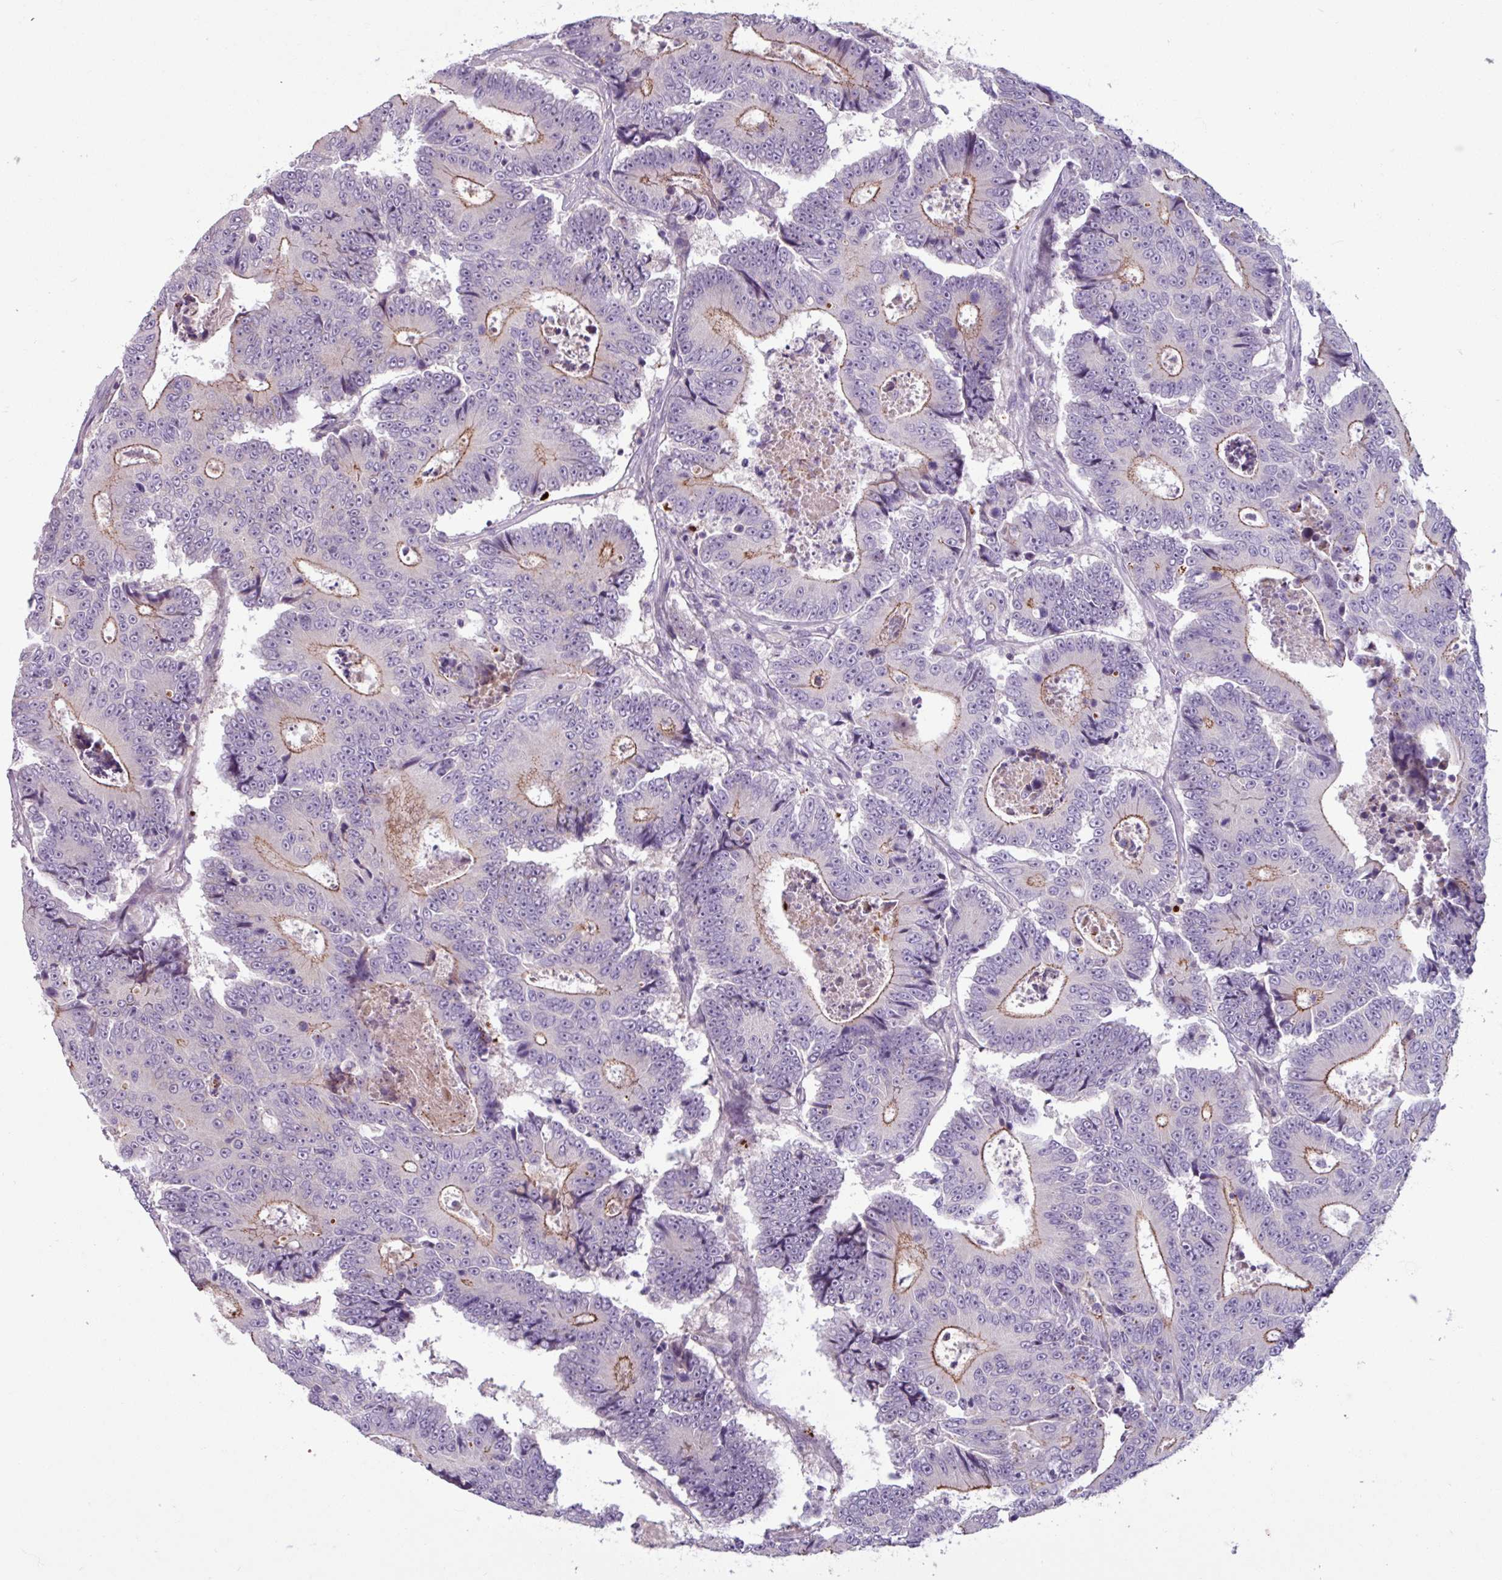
{"staining": {"intensity": "moderate", "quantity": "25%-75%", "location": "cytoplasmic/membranous"}, "tissue": "colorectal cancer", "cell_type": "Tumor cells", "image_type": "cancer", "snomed": [{"axis": "morphology", "description": "Adenocarcinoma, NOS"}, {"axis": "topography", "description": "Colon"}], "caption": "High-power microscopy captured an immunohistochemistry image of colorectal cancer, revealing moderate cytoplasmic/membranous positivity in approximately 25%-75% of tumor cells.", "gene": "PNMA6A", "patient": {"sex": "male", "age": 83}}